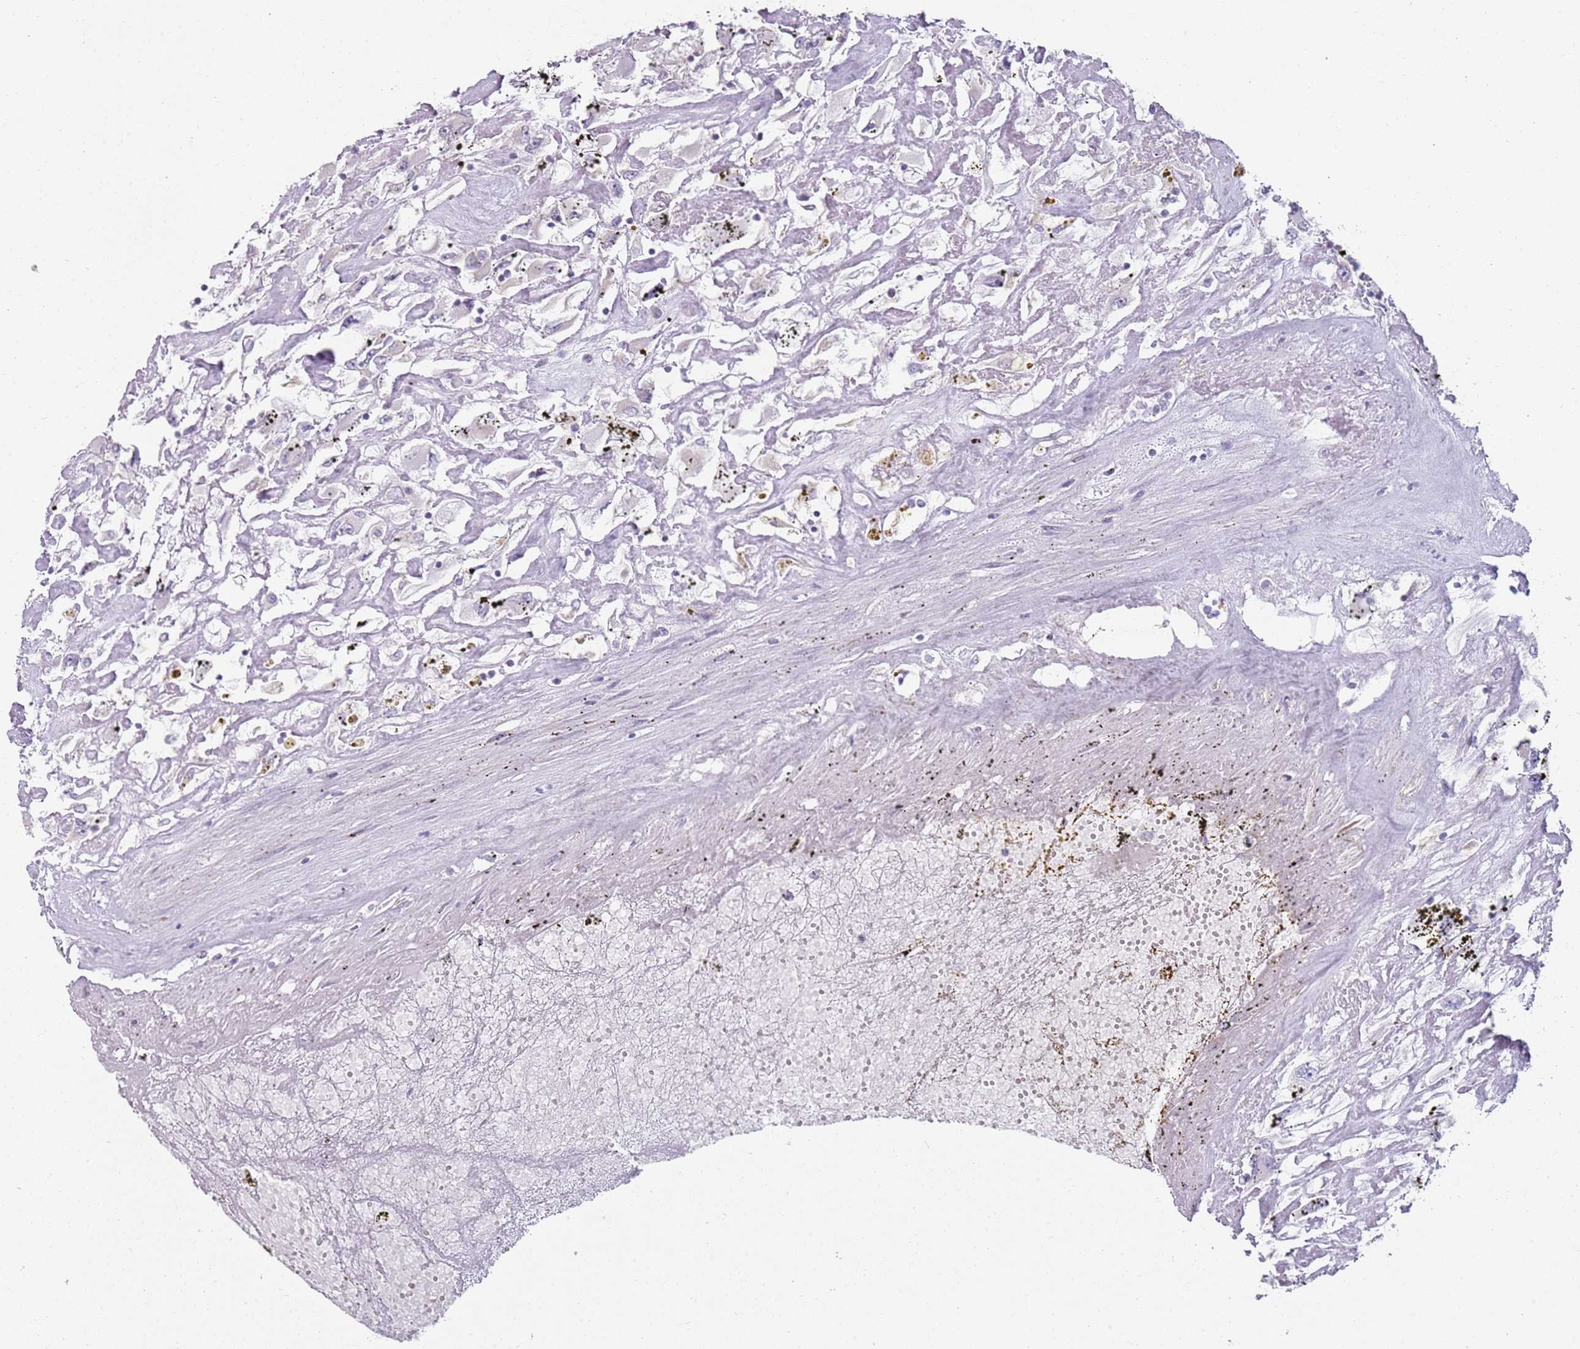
{"staining": {"intensity": "negative", "quantity": "none", "location": "none"}, "tissue": "renal cancer", "cell_type": "Tumor cells", "image_type": "cancer", "snomed": [{"axis": "morphology", "description": "Adenocarcinoma, NOS"}, {"axis": "topography", "description": "Kidney"}], "caption": "Renal adenocarcinoma stained for a protein using immunohistochemistry (IHC) demonstrates no expression tumor cells.", "gene": "SLC26A6", "patient": {"sex": "female", "age": 52}}